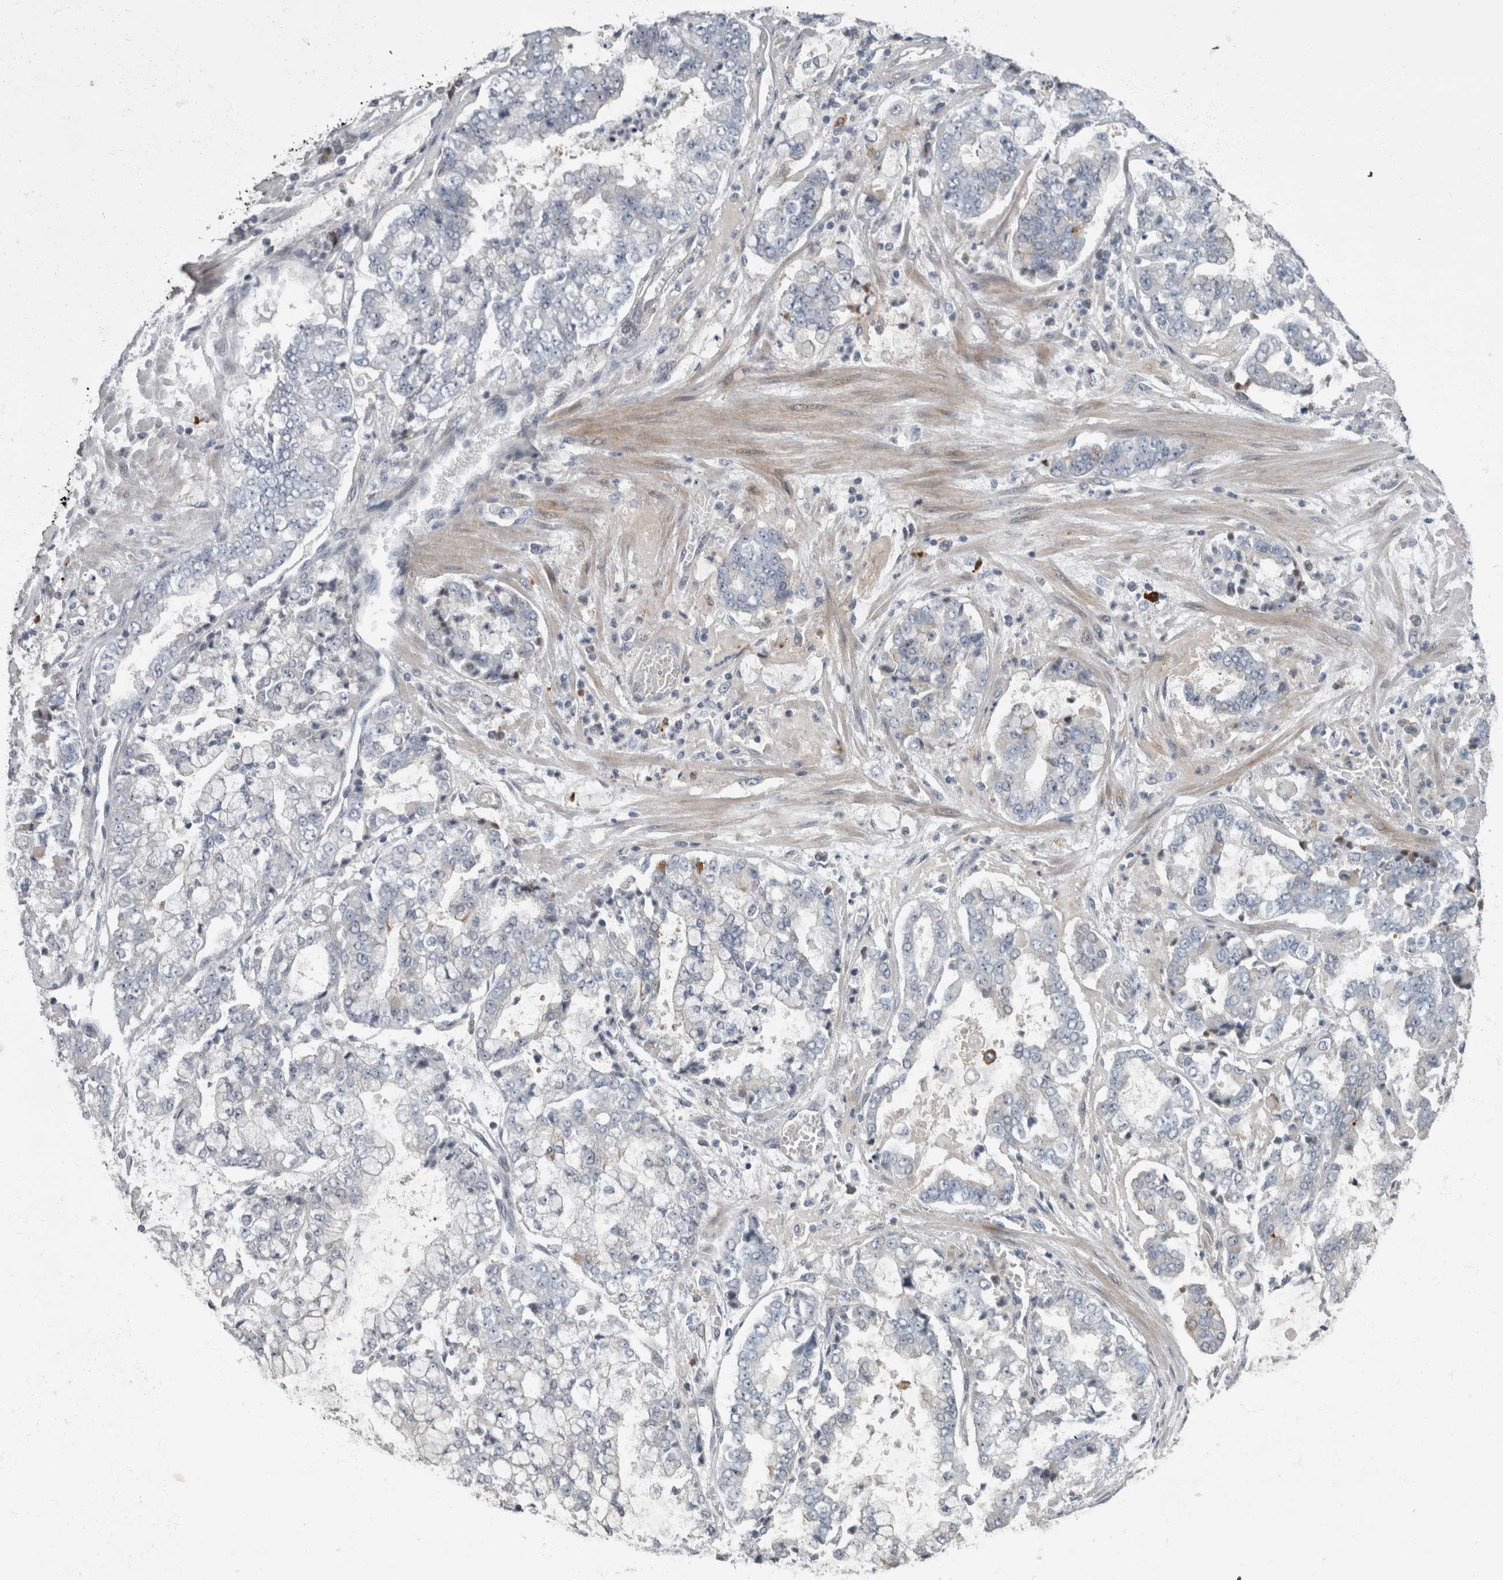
{"staining": {"intensity": "moderate", "quantity": "<25%", "location": "cytoplasmic/membranous"}, "tissue": "stomach cancer", "cell_type": "Tumor cells", "image_type": "cancer", "snomed": [{"axis": "morphology", "description": "Adenocarcinoma, NOS"}, {"axis": "topography", "description": "Stomach"}], "caption": "Approximately <25% of tumor cells in stomach cancer display moderate cytoplasmic/membranous protein expression as visualized by brown immunohistochemical staining.", "gene": "CDC42BPG", "patient": {"sex": "male", "age": 76}}